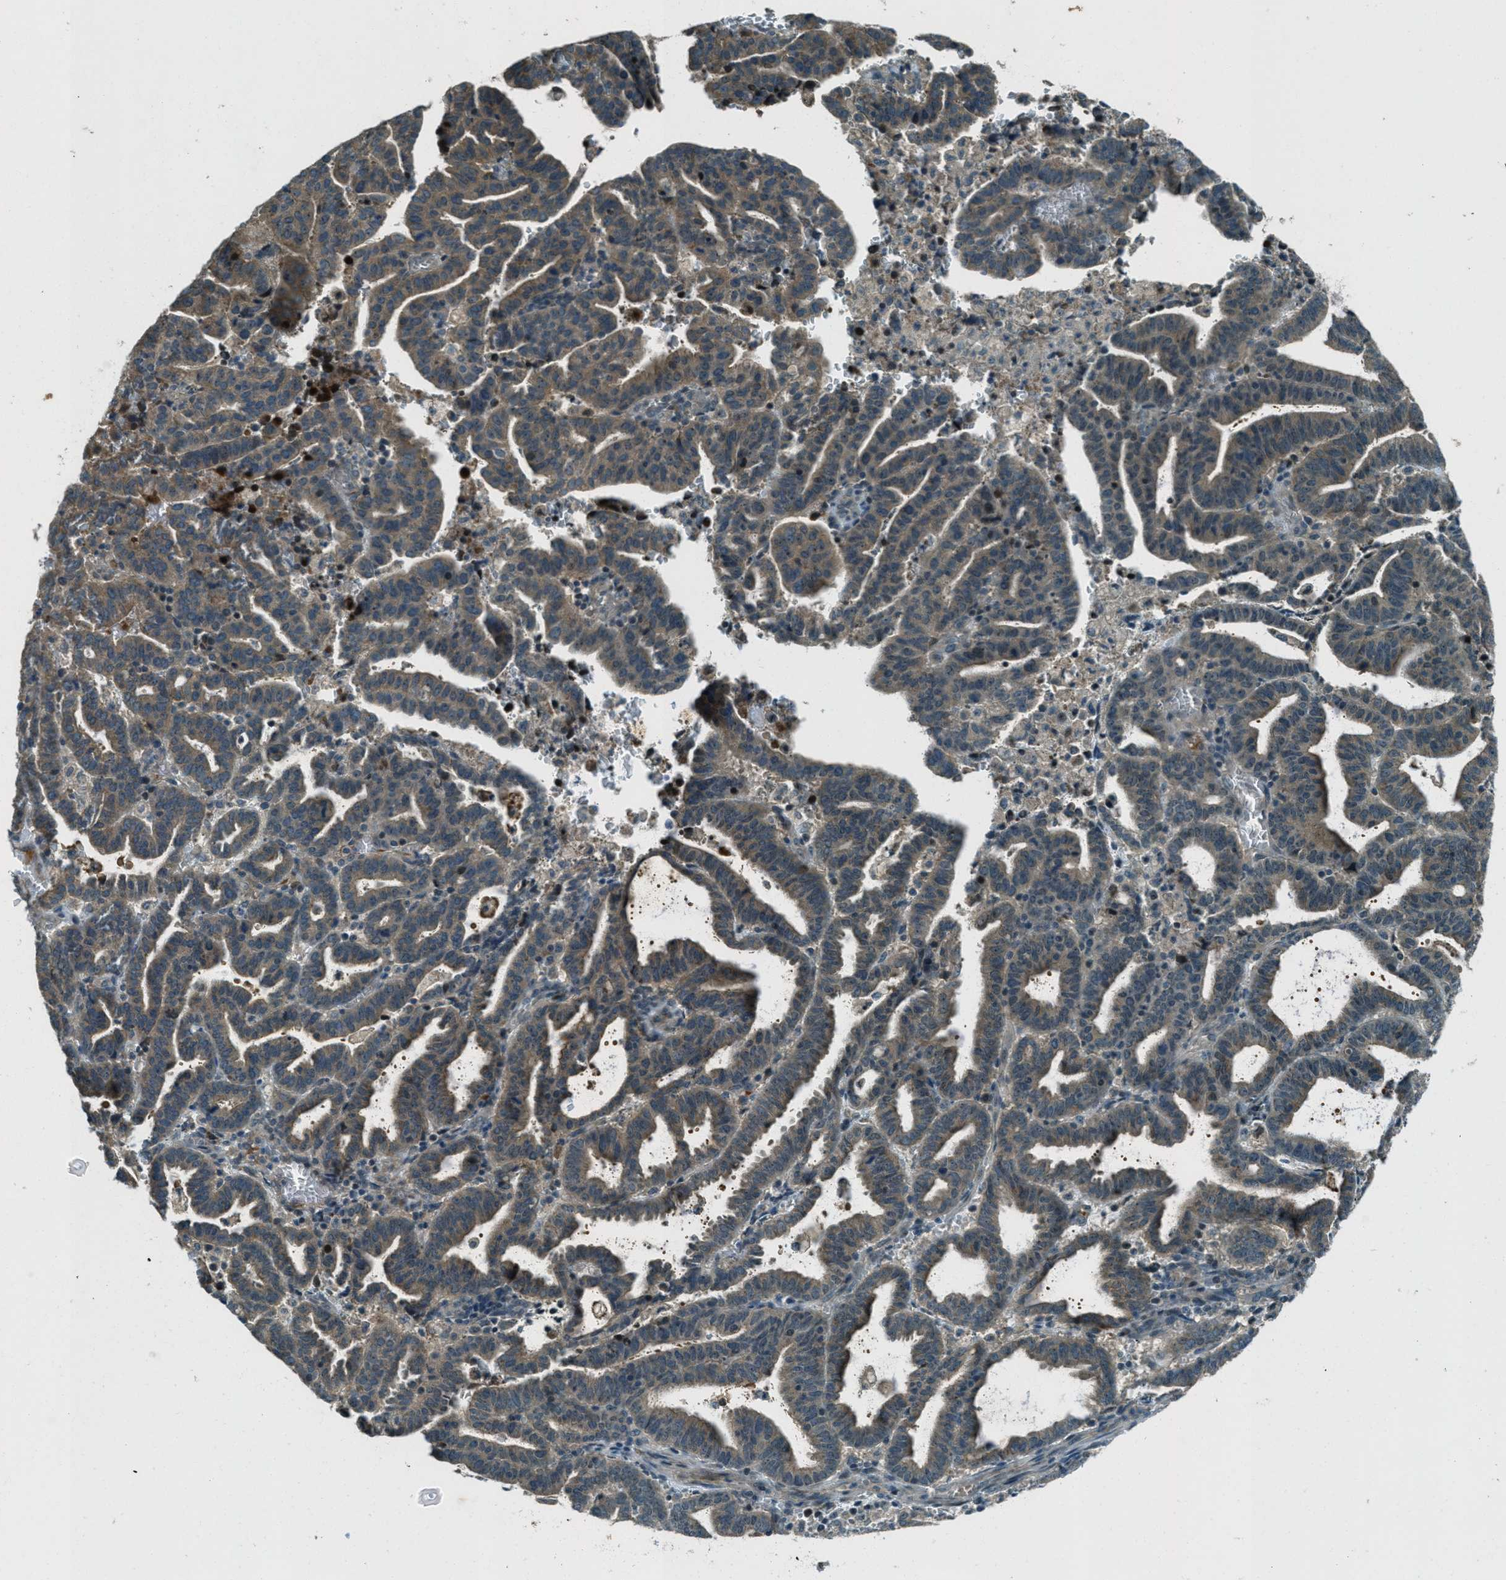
{"staining": {"intensity": "weak", "quantity": ">75%", "location": "cytoplasmic/membranous"}, "tissue": "endometrial cancer", "cell_type": "Tumor cells", "image_type": "cancer", "snomed": [{"axis": "morphology", "description": "Adenocarcinoma, NOS"}, {"axis": "topography", "description": "Uterus"}], "caption": "The immunohistochemical stain labels weak cytoplasmic/membranous positivity in tumor cells of adenocarcinoma (endometrial) tissue.", "gene": "STK11", "patient": {"sex": "female", "age": 83}}